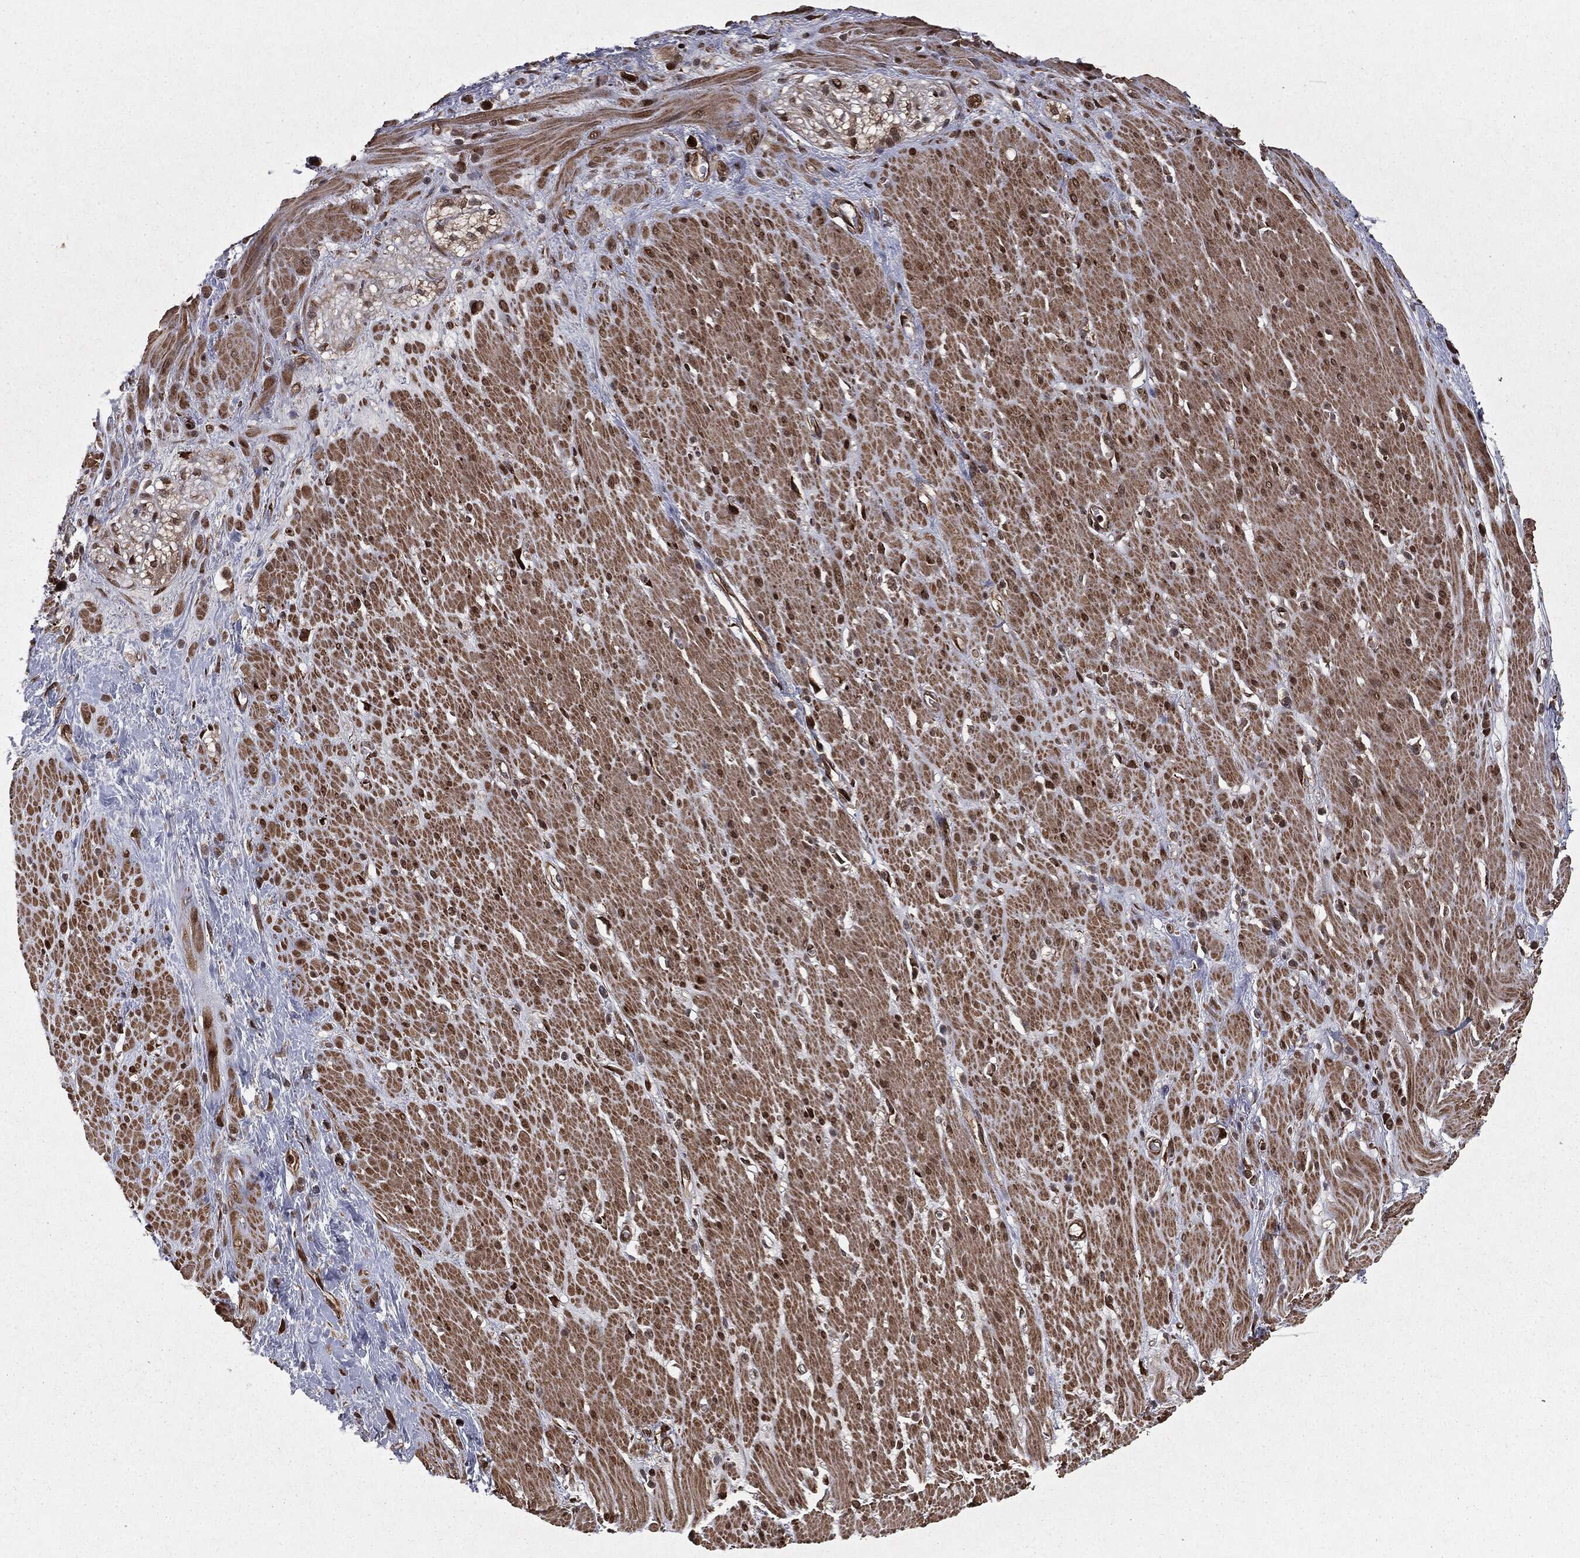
{"staining": {"intensity": "strong", "quantity": ">75%", "location": "cytoplasmic/membranous,nuclear"}, "tissue": "smooth muscle", "cell_type": "Smooth muscle cells", "image_type": "normal", "snomed": [{"axis": "morphology", "description": "Normal tissue, NOS"}, {"axis": "topography", "description": "Soft tissue"}, {"axis": "topography", "description": "Smooth muscle"}], "caption": "Brown immunohistochemical staining in unremarkable human smooth muscle demonstrates strong cytoplasmic/membranous,nuclear staining in approximately >75% of smooth muscle cells. (DAB IHC with brightfield microscopy, high magnification).", "gene": "RANBP9", "patient": {"sex": "male", "age": 72}}